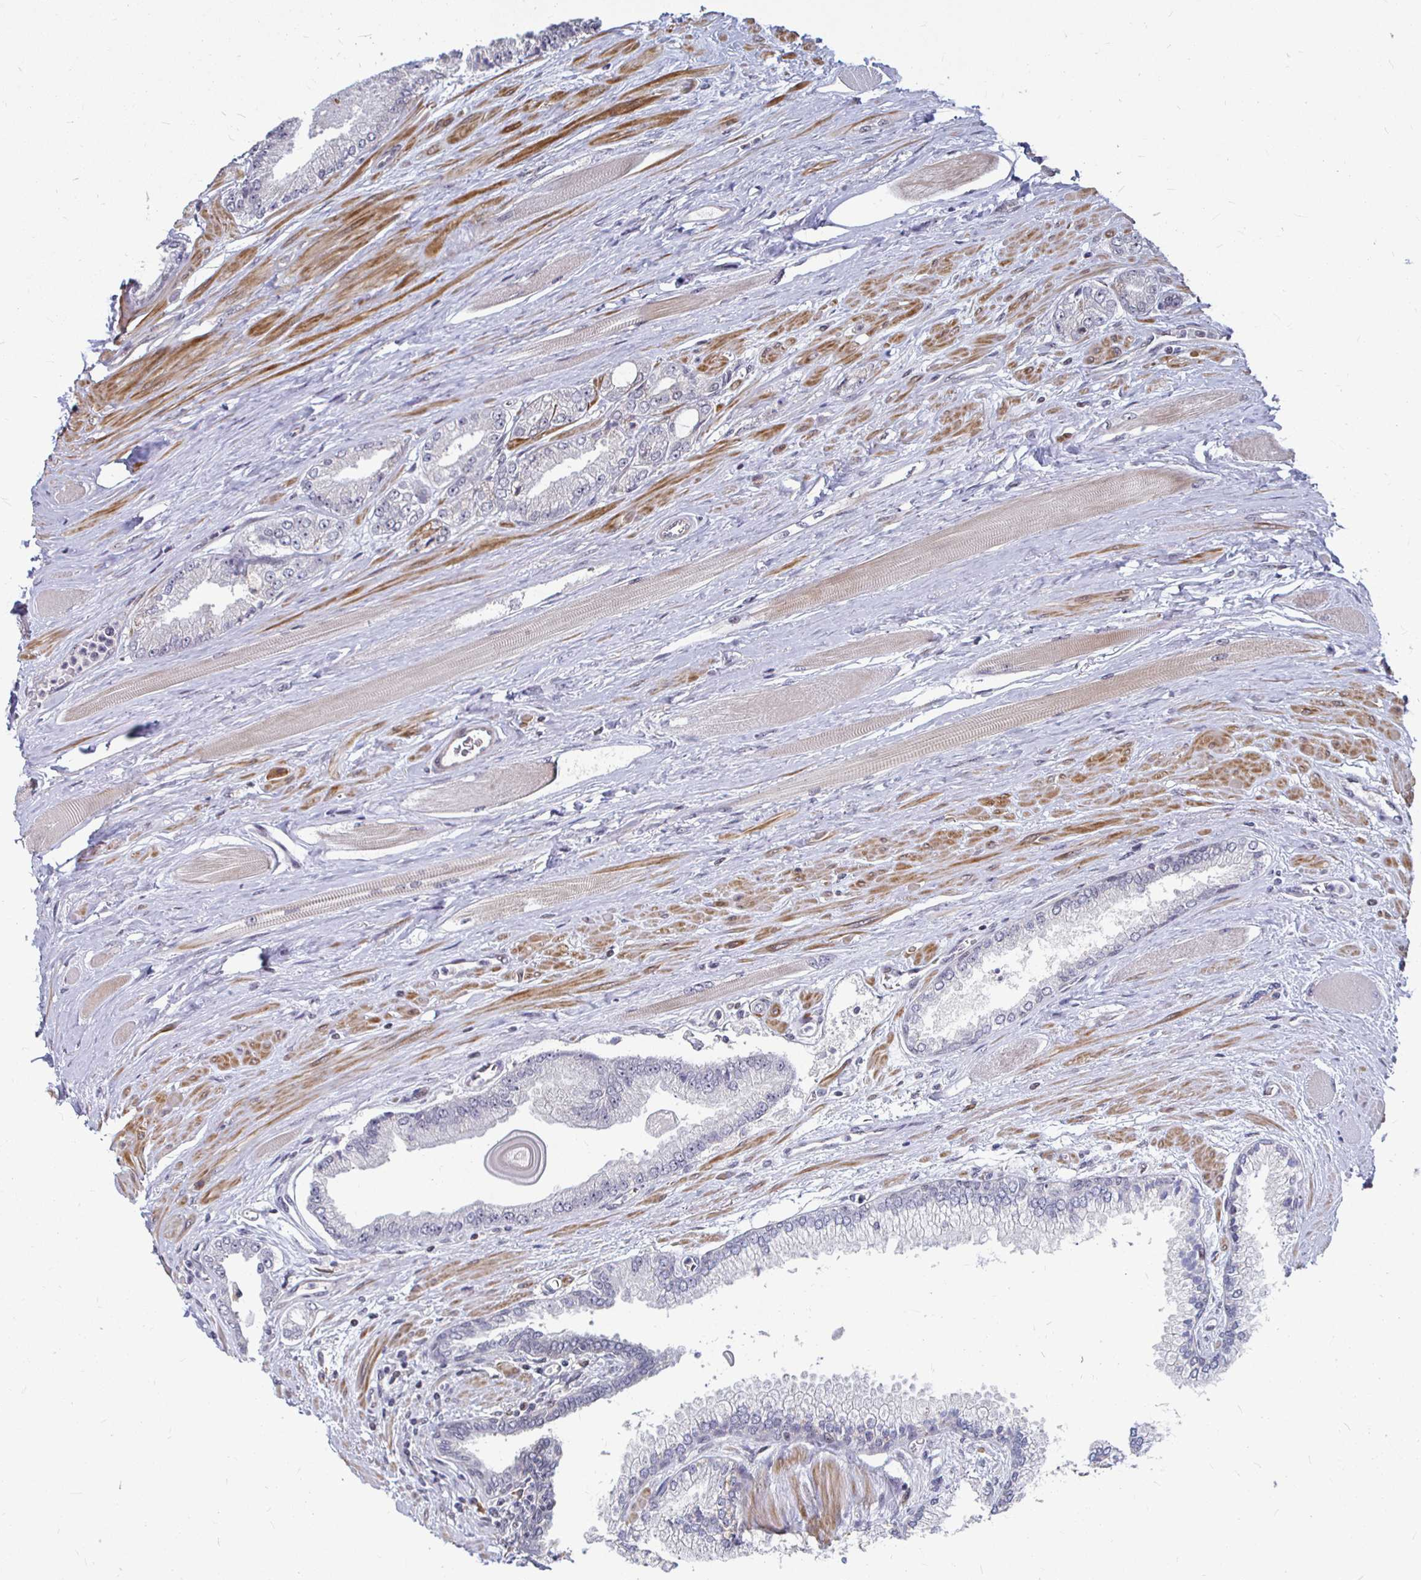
{"staining": {"intensity": "negative", "quantity": "none", "location": "none"}, "tissue": "prostate cancer", "cell_type": "Tumor cells", "image_type": "cancer", "snomed": [{"axis": "morphology", "description": "Adenocarcinoma, Low grade"}, {"axis": "topography", "description": "Prostate"}], "caption": "Immunohistochemical staining of prostate cancer demonstrates no significant positivity in tumor cells.", "gene": "CAPN11", "patient": {"sex": "male", "age": 67}}